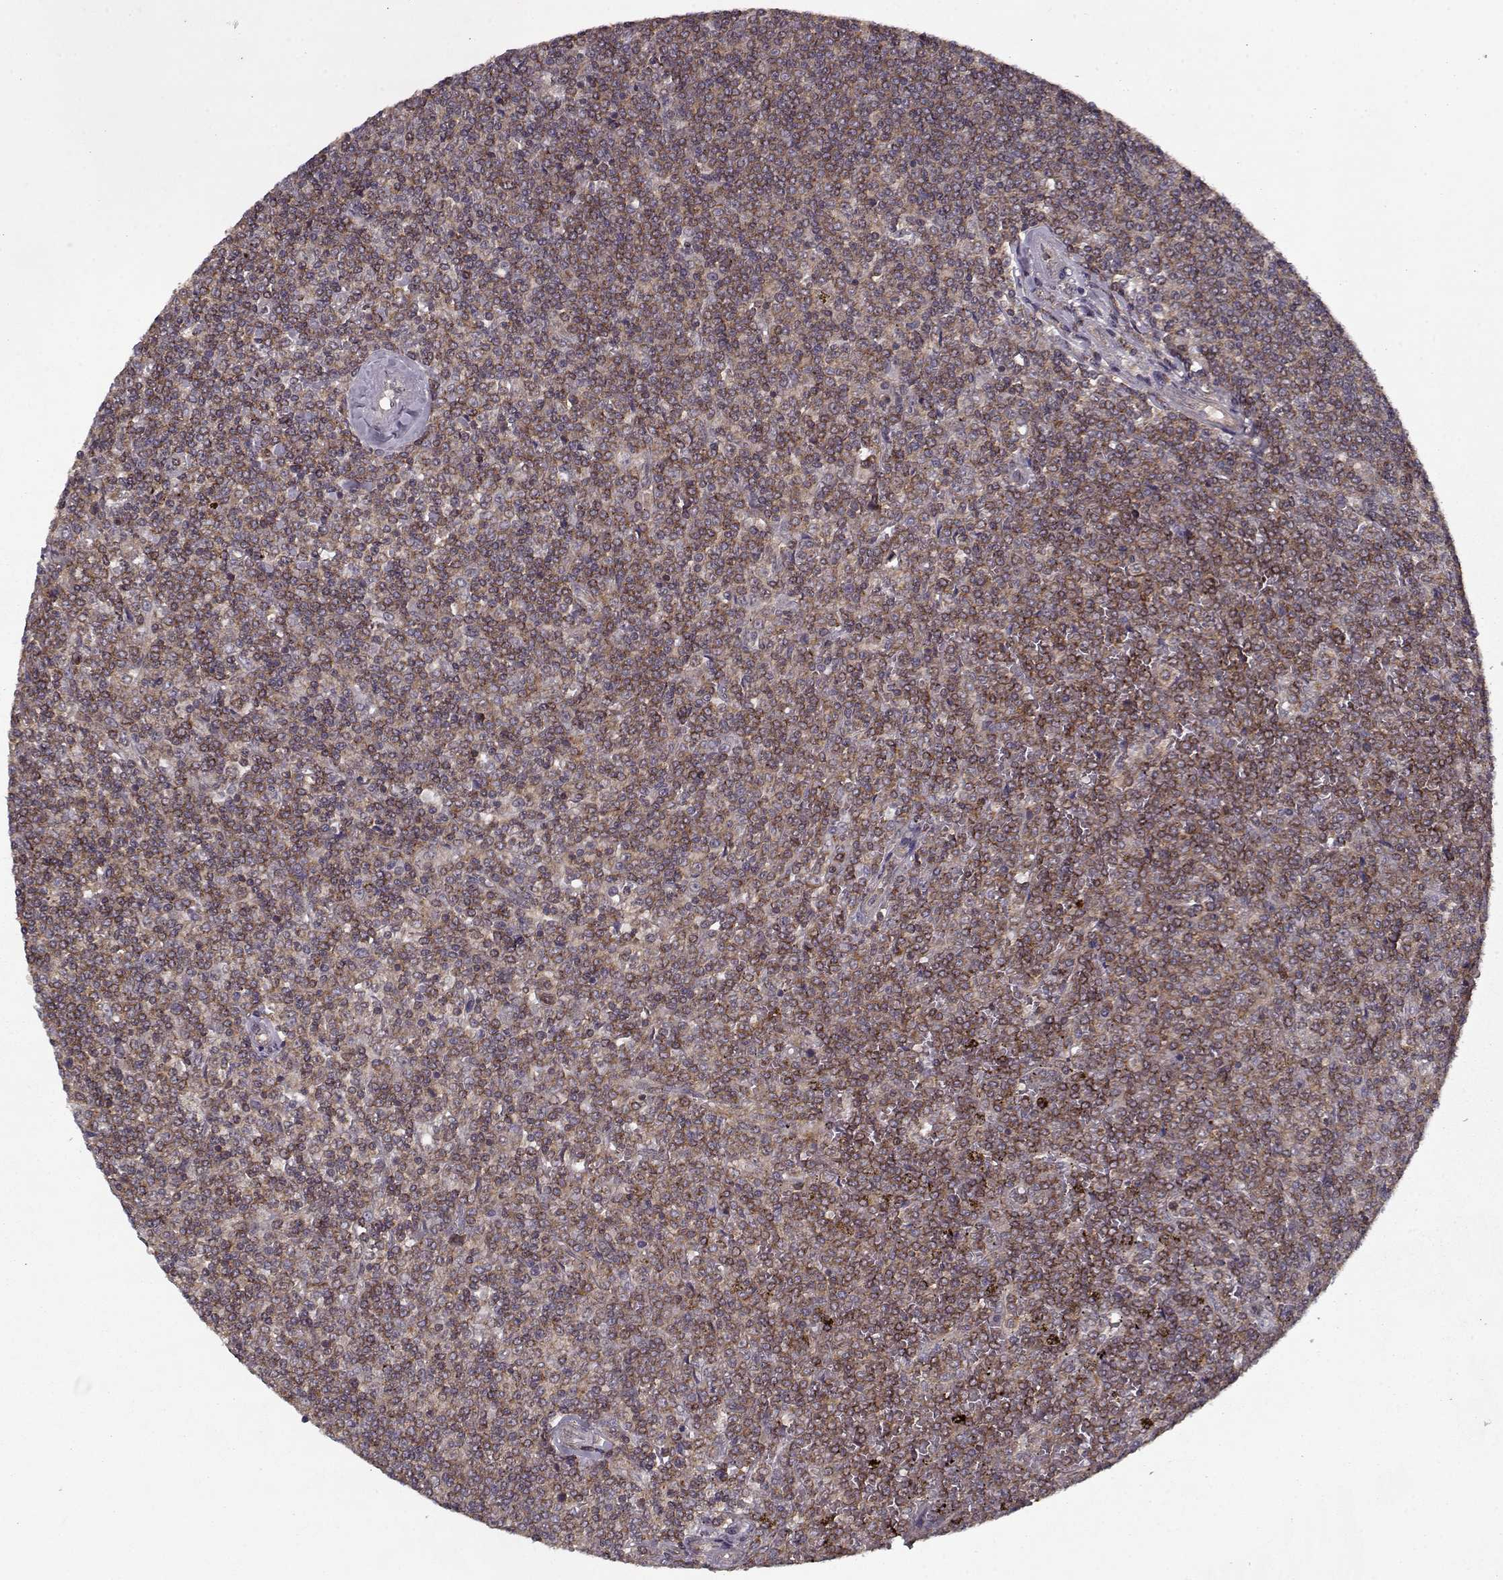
{"staining": {"intensity": "moderate", "quantity": ">75%", "location": "cytoplasmic/membranous"}, "tissue": "lymphoma", "cell_type": "Tumor cells", "image_type": "cancer", "snomed": [{"axis": "morphology", "description": "Malignant lymphoma, non-Hodgkin's type, Low grade"}, {"axis": "topography", "description": "Spleen"}], "caption": "Brown immunohistochemical staining in lymphoma reveals moderate cytoplasmic/membranous staining in approximately >75% of tumor cells.", "gene": "PPP1R12A", "patient": {"sex": "female", "age": 19}}